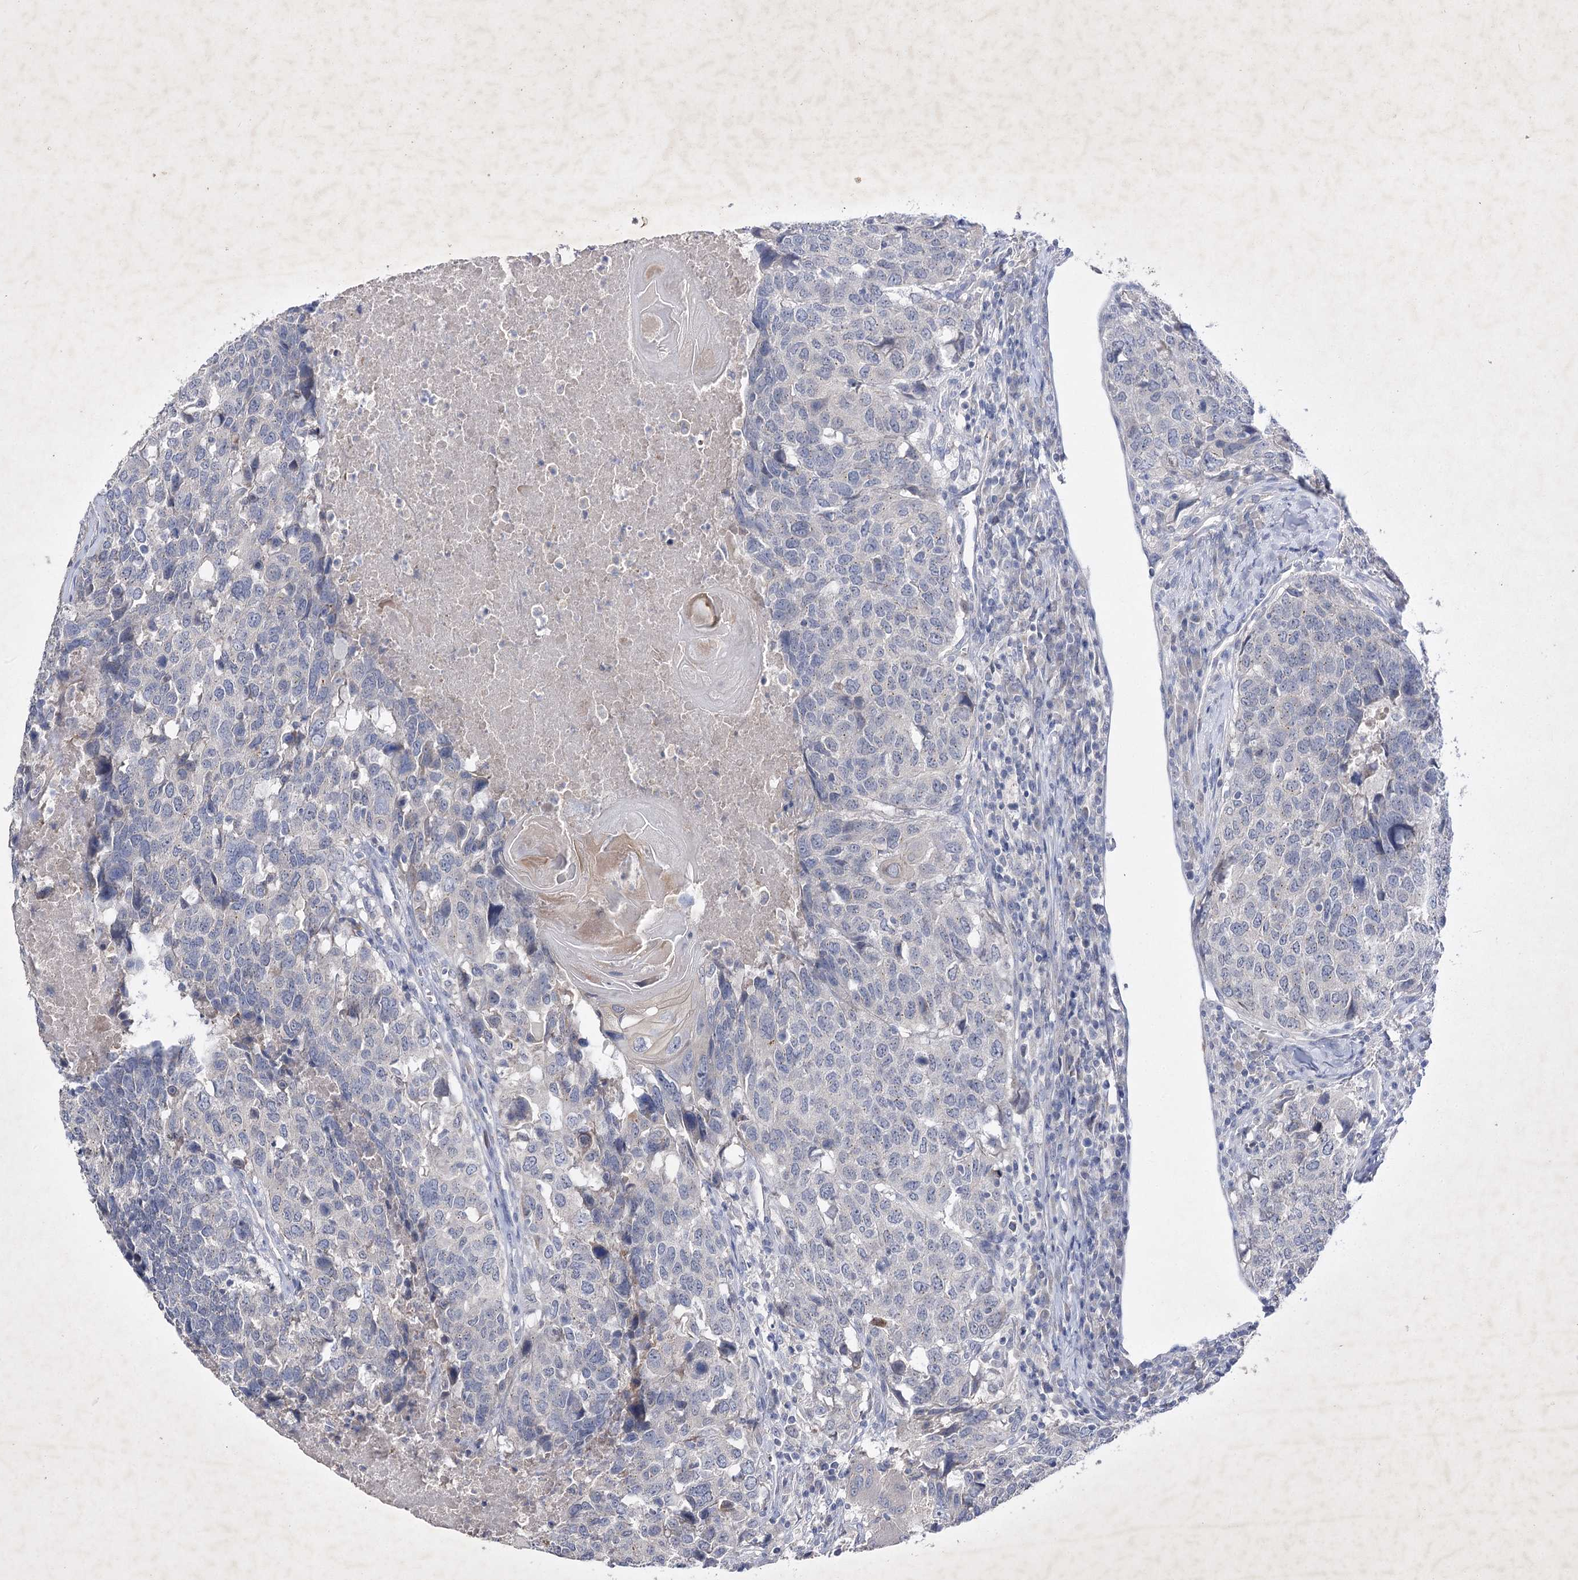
{"staining": {"intensity": "negative", "quantity": "none", "location": "none"}, "tissue": "head and neck cancer", "cell_type": "Tumor cells", "image_type": "cancer", "snomed": [{"axis": "morphology", "description": "Squamous cell carcinoma, NOS"}, {"axis": "topography", "description": "Head-Neck"}], "caption": "DAB immunohistochemical staining of human head and neck squamous cell carcinoma reveals no significant expression in tumor cells.", "gene": "COX15", "patient": {"sex": "male", "age": 66}}